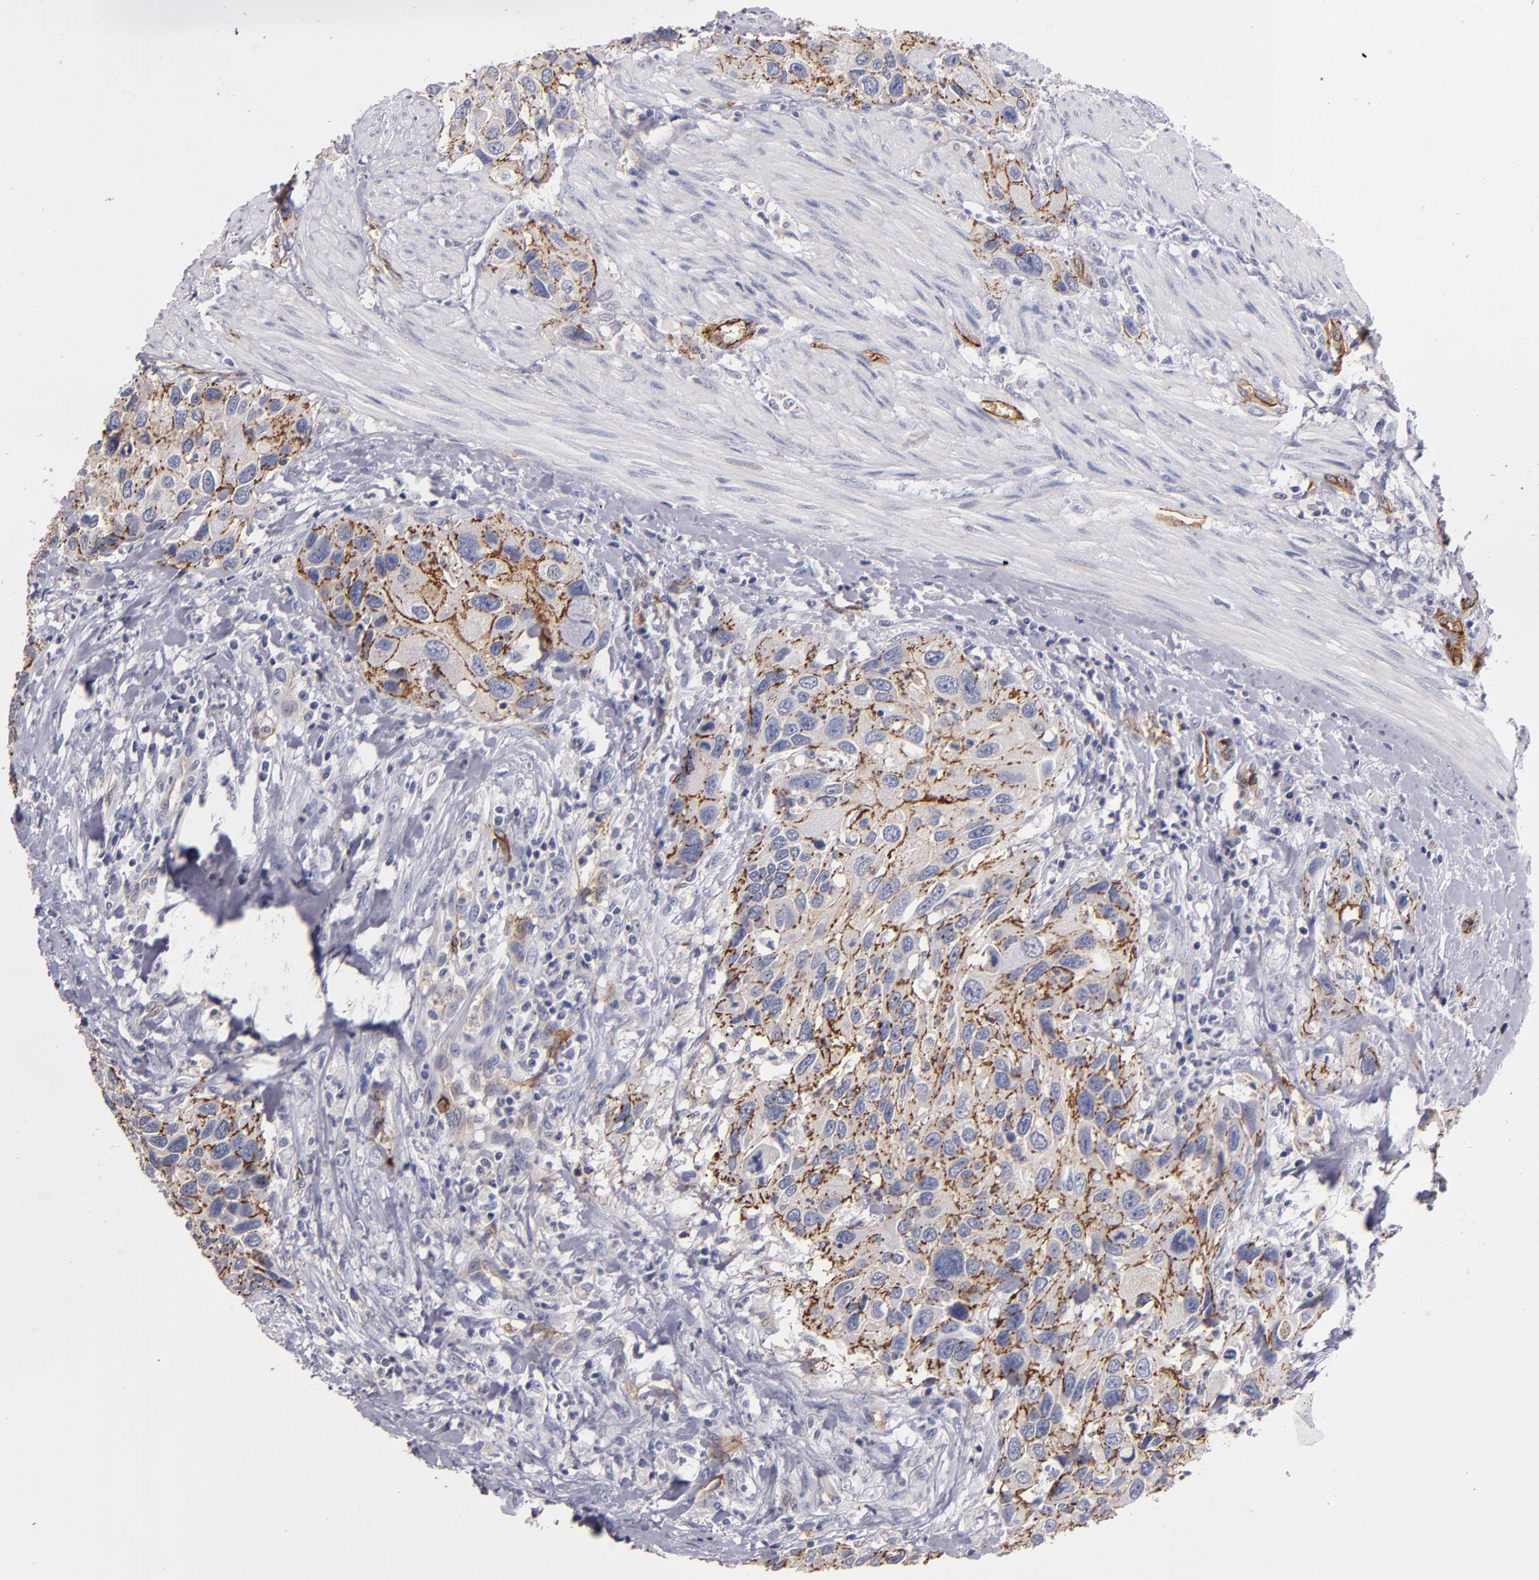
{"staining": {"intensity": "strong", "quantity": ">75%", "location": "cytoplasmic/membranous"}, "tissue": "urothelial cancer", "cell_type": "Tumor cells", "image_type": "cancer", "snomed": [{"axis": "morphology", "description": "Urothelial carcinoma, High grade"}, {"axis": "topography", "description": "Urinary bladder"}], "caption": "Brown immunohistochemical staining in high-grade urothelial carcinoma exhibits strong cytoplasmic/membranous positivity in approximately >75% of tumor cells. (brown staining indicates protein expression, while blue staining denotes nuclei).", "gene": "CLDN5", "patient": {"sex": "male", "age": 66}}